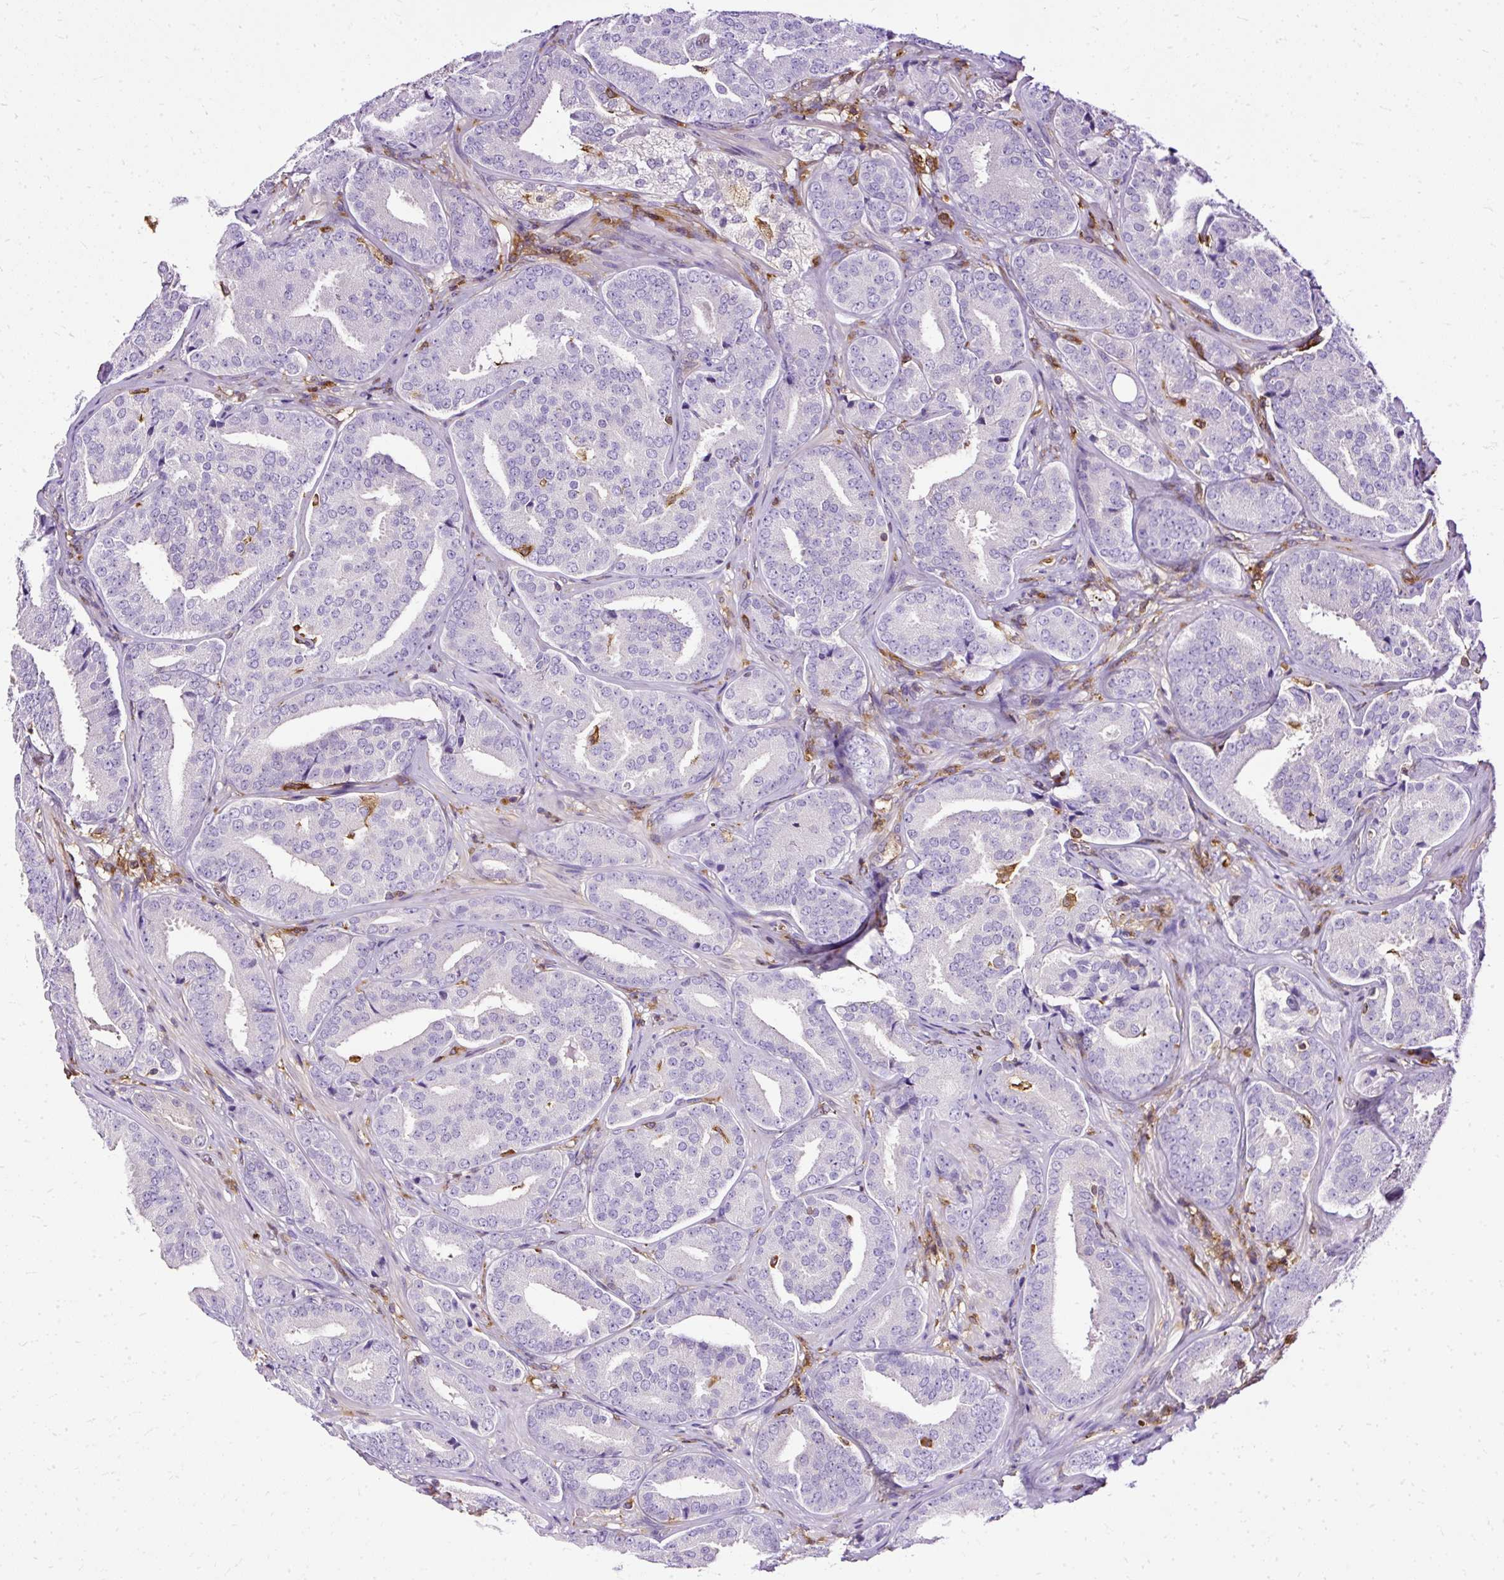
{"staining": {"intensity": "negative", "quantity": "none", "location": "none"}, "tissue": "prostate cancer", "cell_type": "Tumor cells", "image_type": "cancer", "snomed": [{"axis": "morphology", "description": "Adenocarcinoma, High grade"}, {"axis": "topography", "description": "Prostate"}], "caption": "Tumor cells show no significant expression in prostate cancer (high-grade adenocarcinoma).", "gene": "TWF2", "patient": {"sex": "male", "age": 63}}